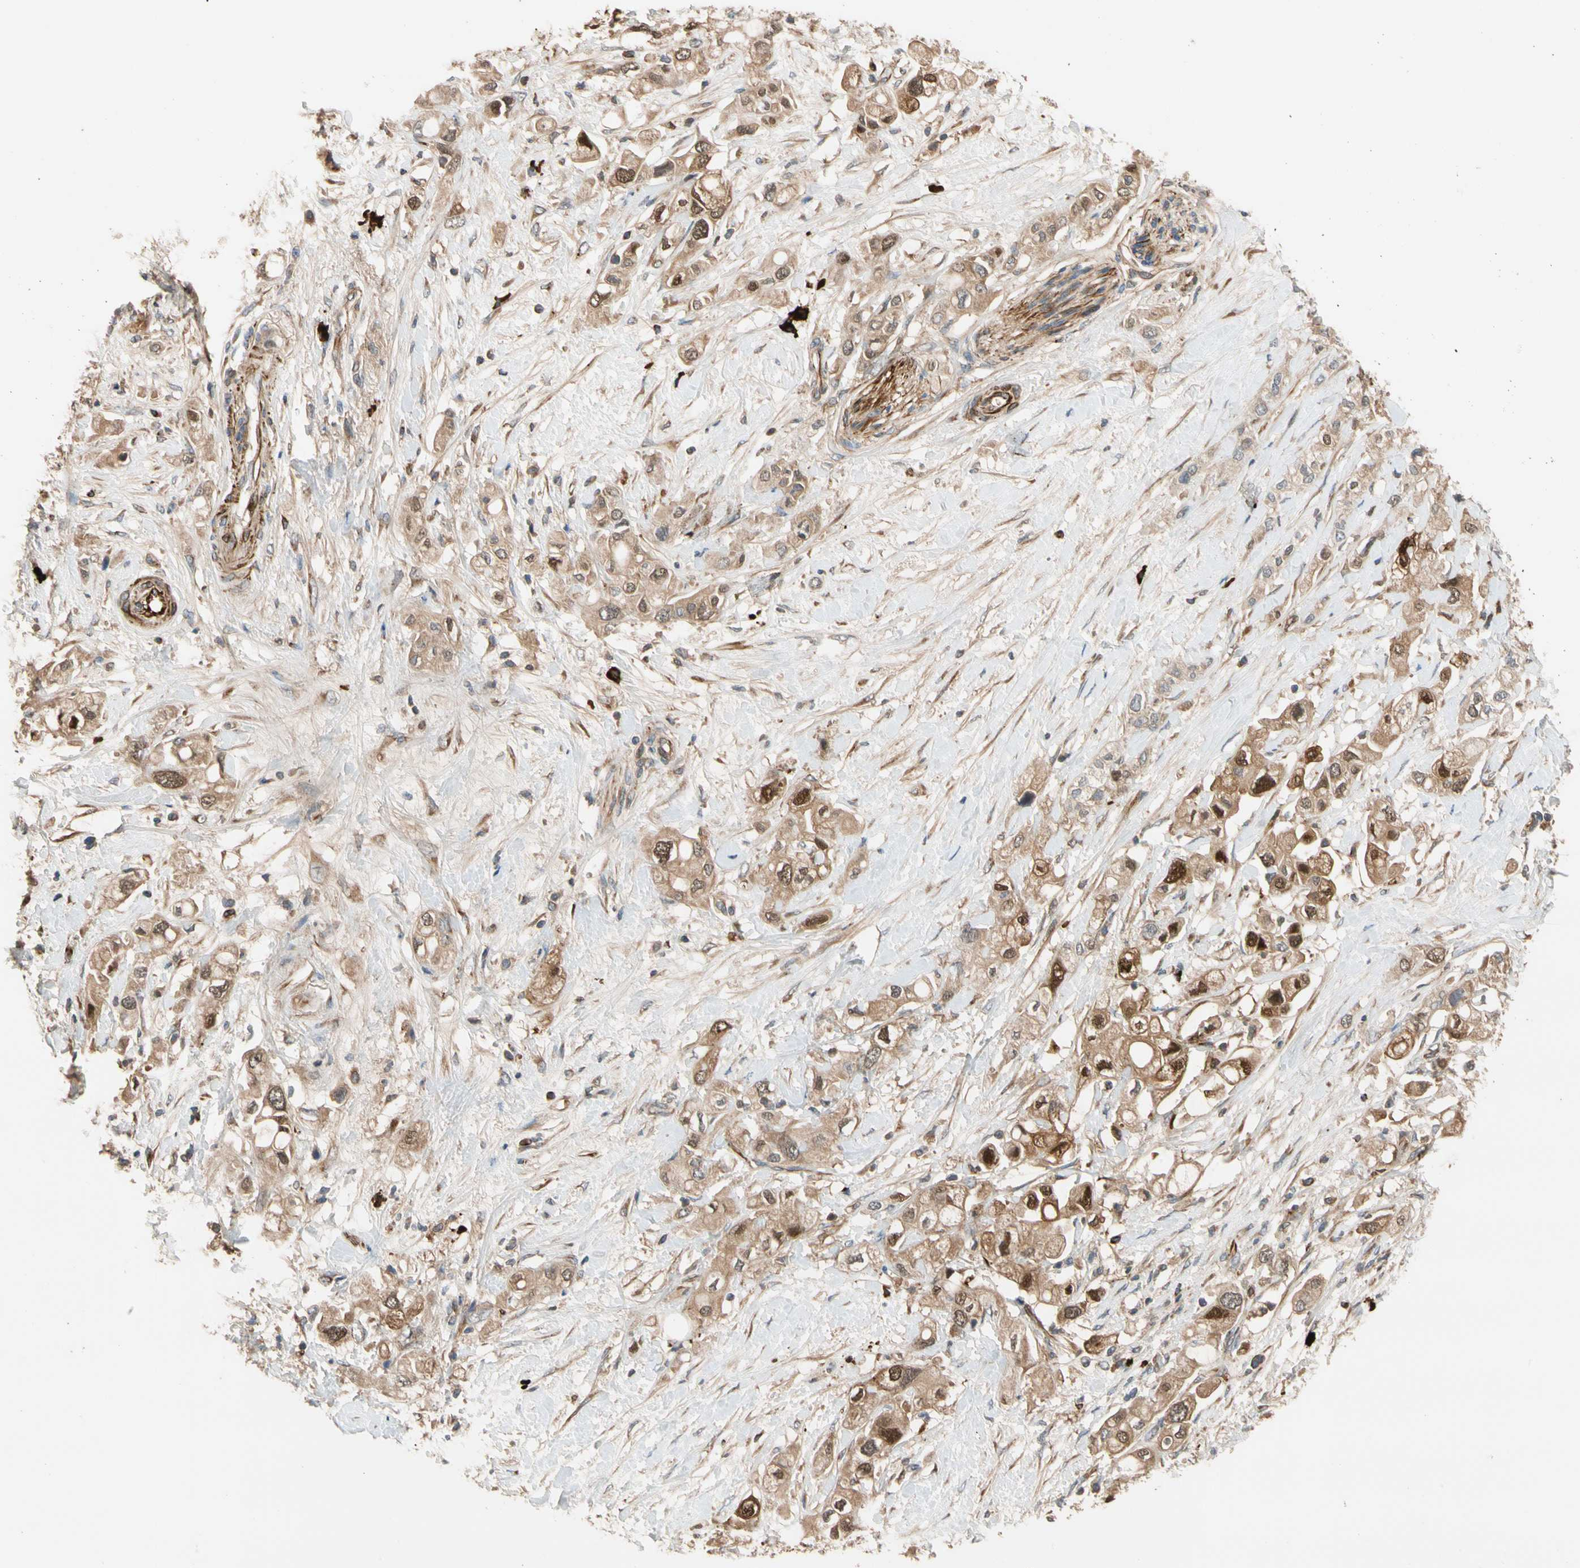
{"staining": {"intensity": "moderate", "quantity": ">75%", "location": "cytoplasmic/membranous"}, "tissue": "pancreatic cancer", "cell_type": "Tumor cells", "image_type": "cancer", "snomed": [{"axis": "morphology", "description": "Adenocarcinoma, NOS"}, {"axis": "topography", "description": "Pancreas"}], "caption": "Pancreatic cancer tissue displays moderate cytoplasmic/membranous staining in approximately >75% of tumor cells", "gene": "FGD6", "patient": {"sex": "female", "age": 56}}